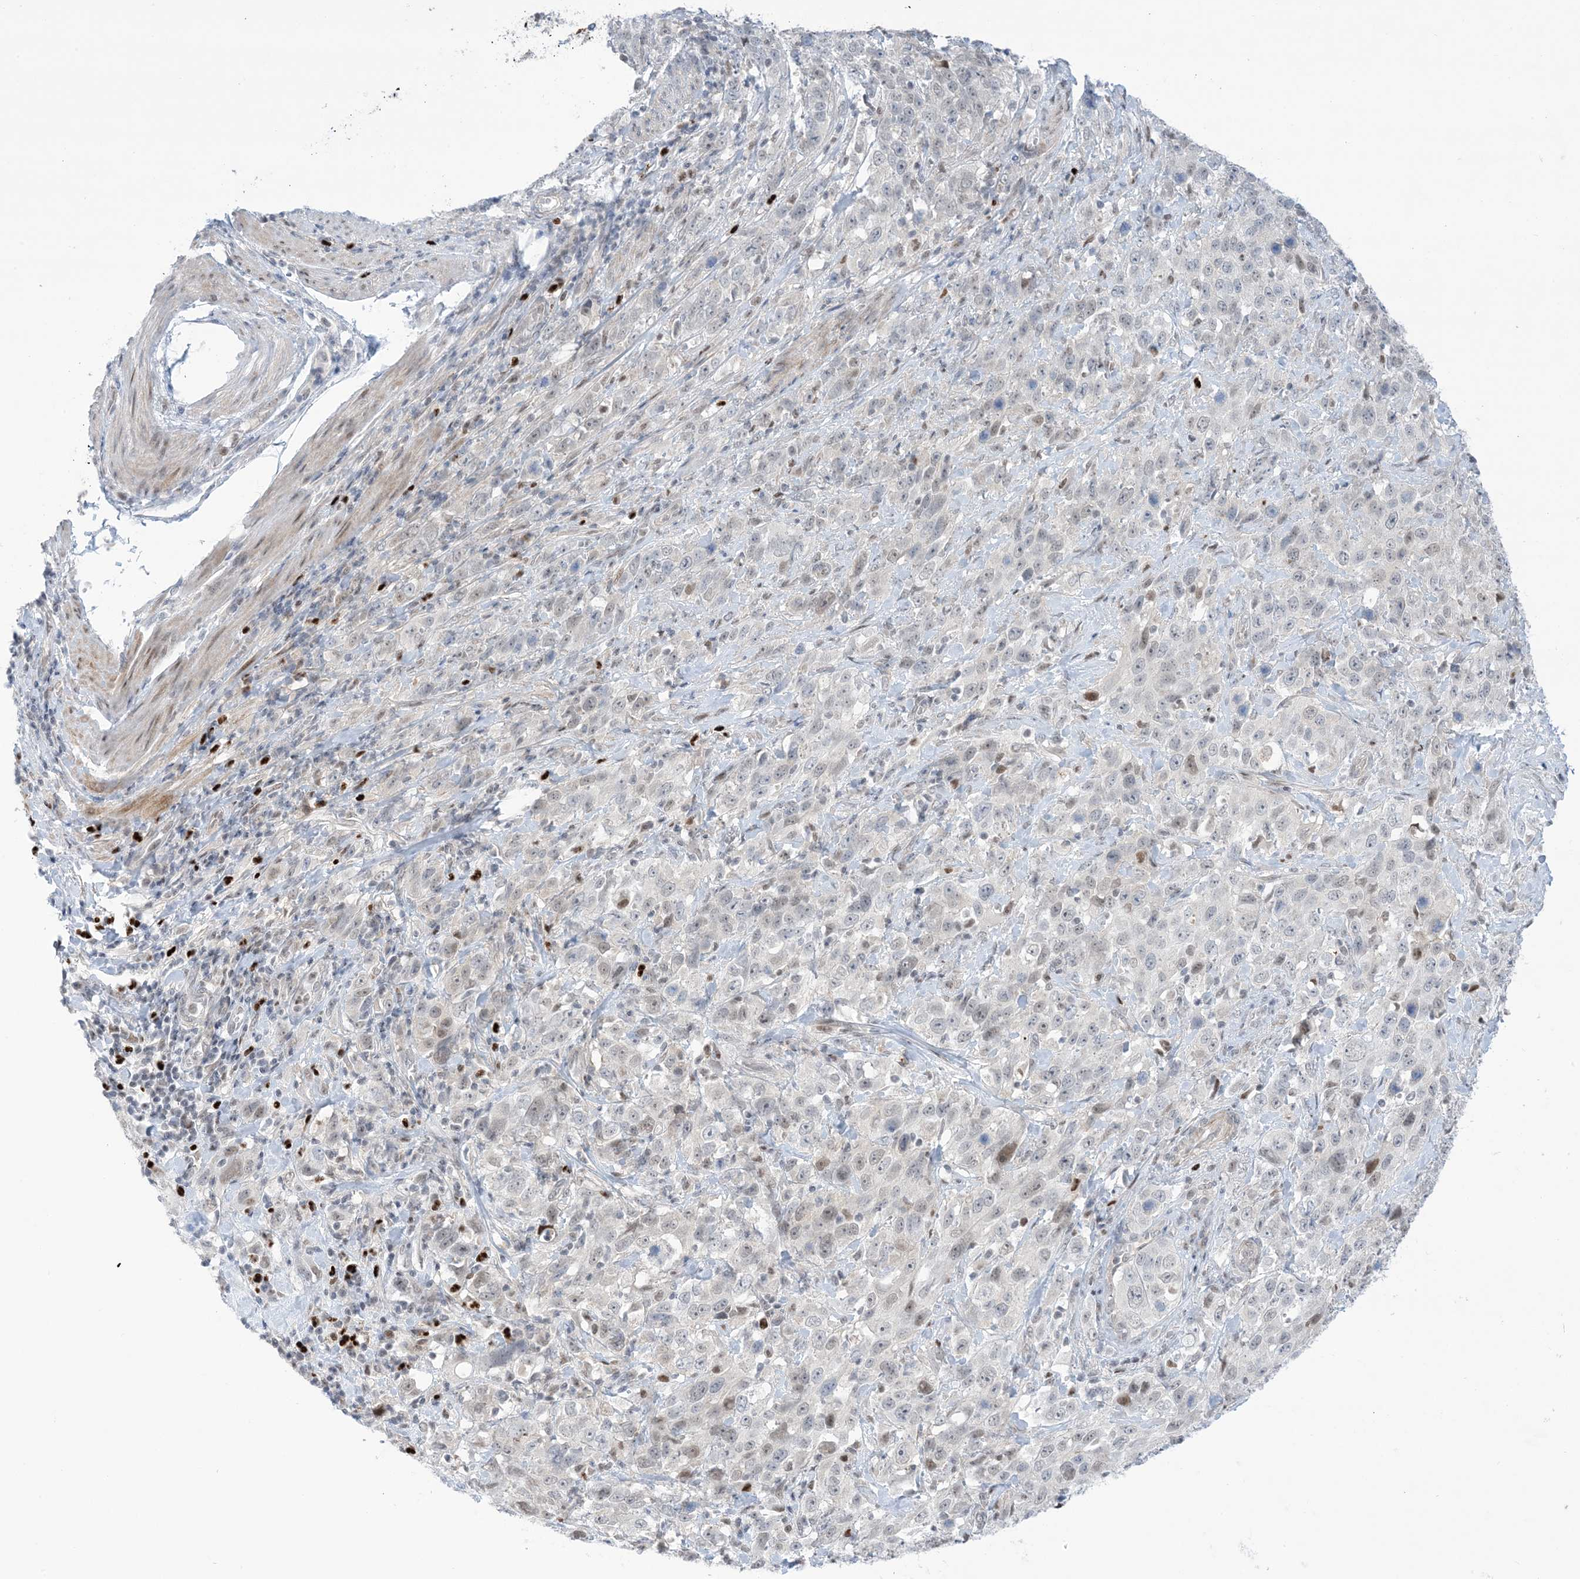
{"staining": {"intensity": "negative", "quantity": "none", "location": "none"}, "tissue": "stomach cancer", "cell_type": "Tumor cells", "image_type": "cancer", "snomed": [{"axis": "morphology", "description": "Normal tissue, NOS"}, {"axis": "morphology", "description": "Adenocarcinoma, NOS"}, {"axis": "topography", "description": "Lymph node"}, {"axis": "topography", "description": "Stomach"}], "caption": "High magnification brightfield microscopy of stomach cancer (adenocarcinoma) stained with DAB (brown) and counterstained with hematoxylin (blue): tumor cells show no significant expression.", "gene": "TFPT", "patient": {"sex": "male", "age": 48}}